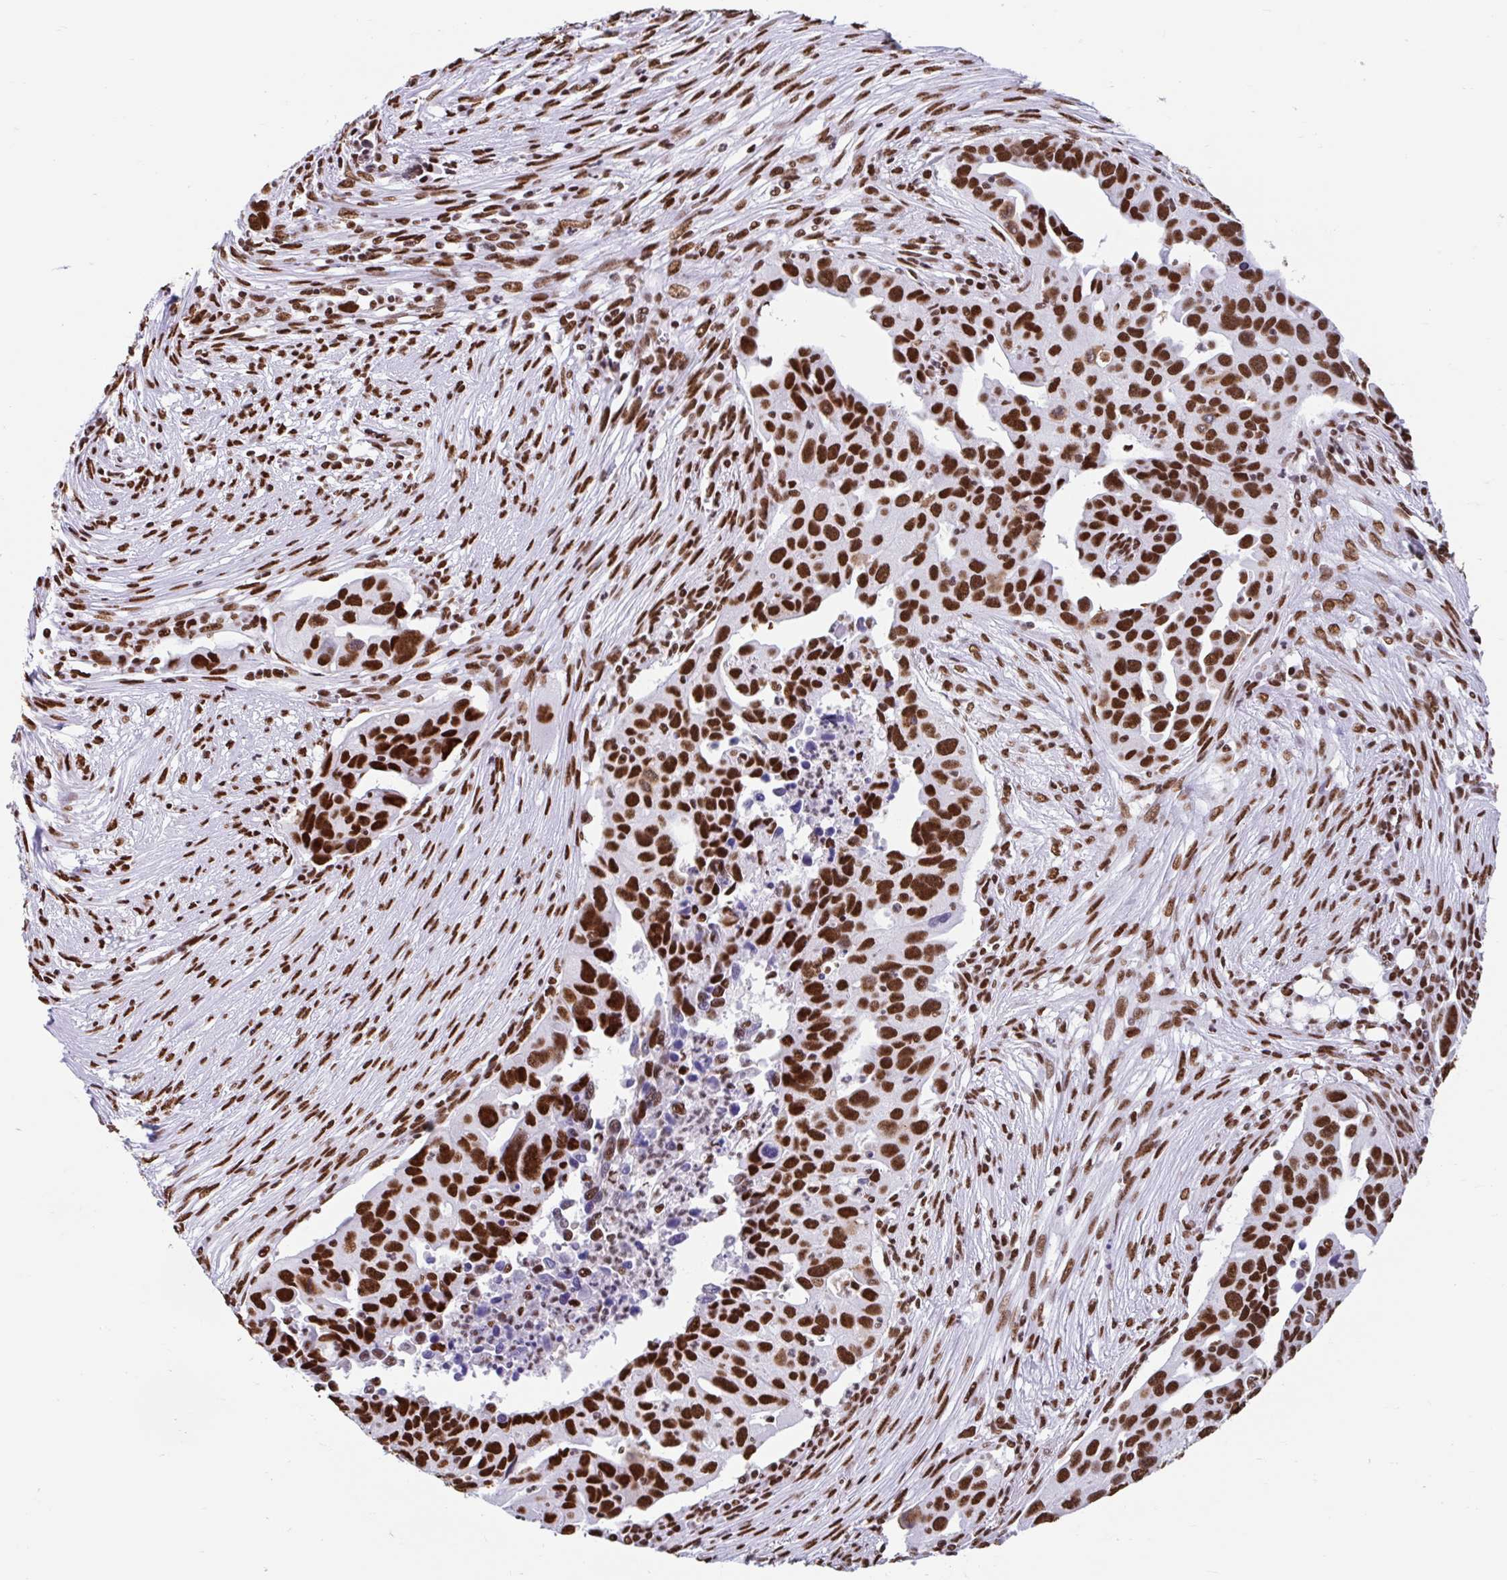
{"staining": {"intensity": "strong", "quantity": ">75%", "location": "nuclear"}, "tissue": "ovarian cancer", "cell_type": "Tumor cells", "image_type": "cancer", "snomed": [{"axis": "morphology", "description": "Carcinoma, endometroid"}, {"axis": "morphology", "description": "Cystadenocarcinoma, serous, NOS"}, {"axis": "topography", "description": "Ovary"}], "caption": "Immunohistochemistry image of ovarian endometroid carcinoma stained for a protein (brown), which reveals high levels of strong nuclear positivity in about >75% of tumor cells.", "gene": "KHDRBS1", "patient": {"sex": "female", "age": 45}}